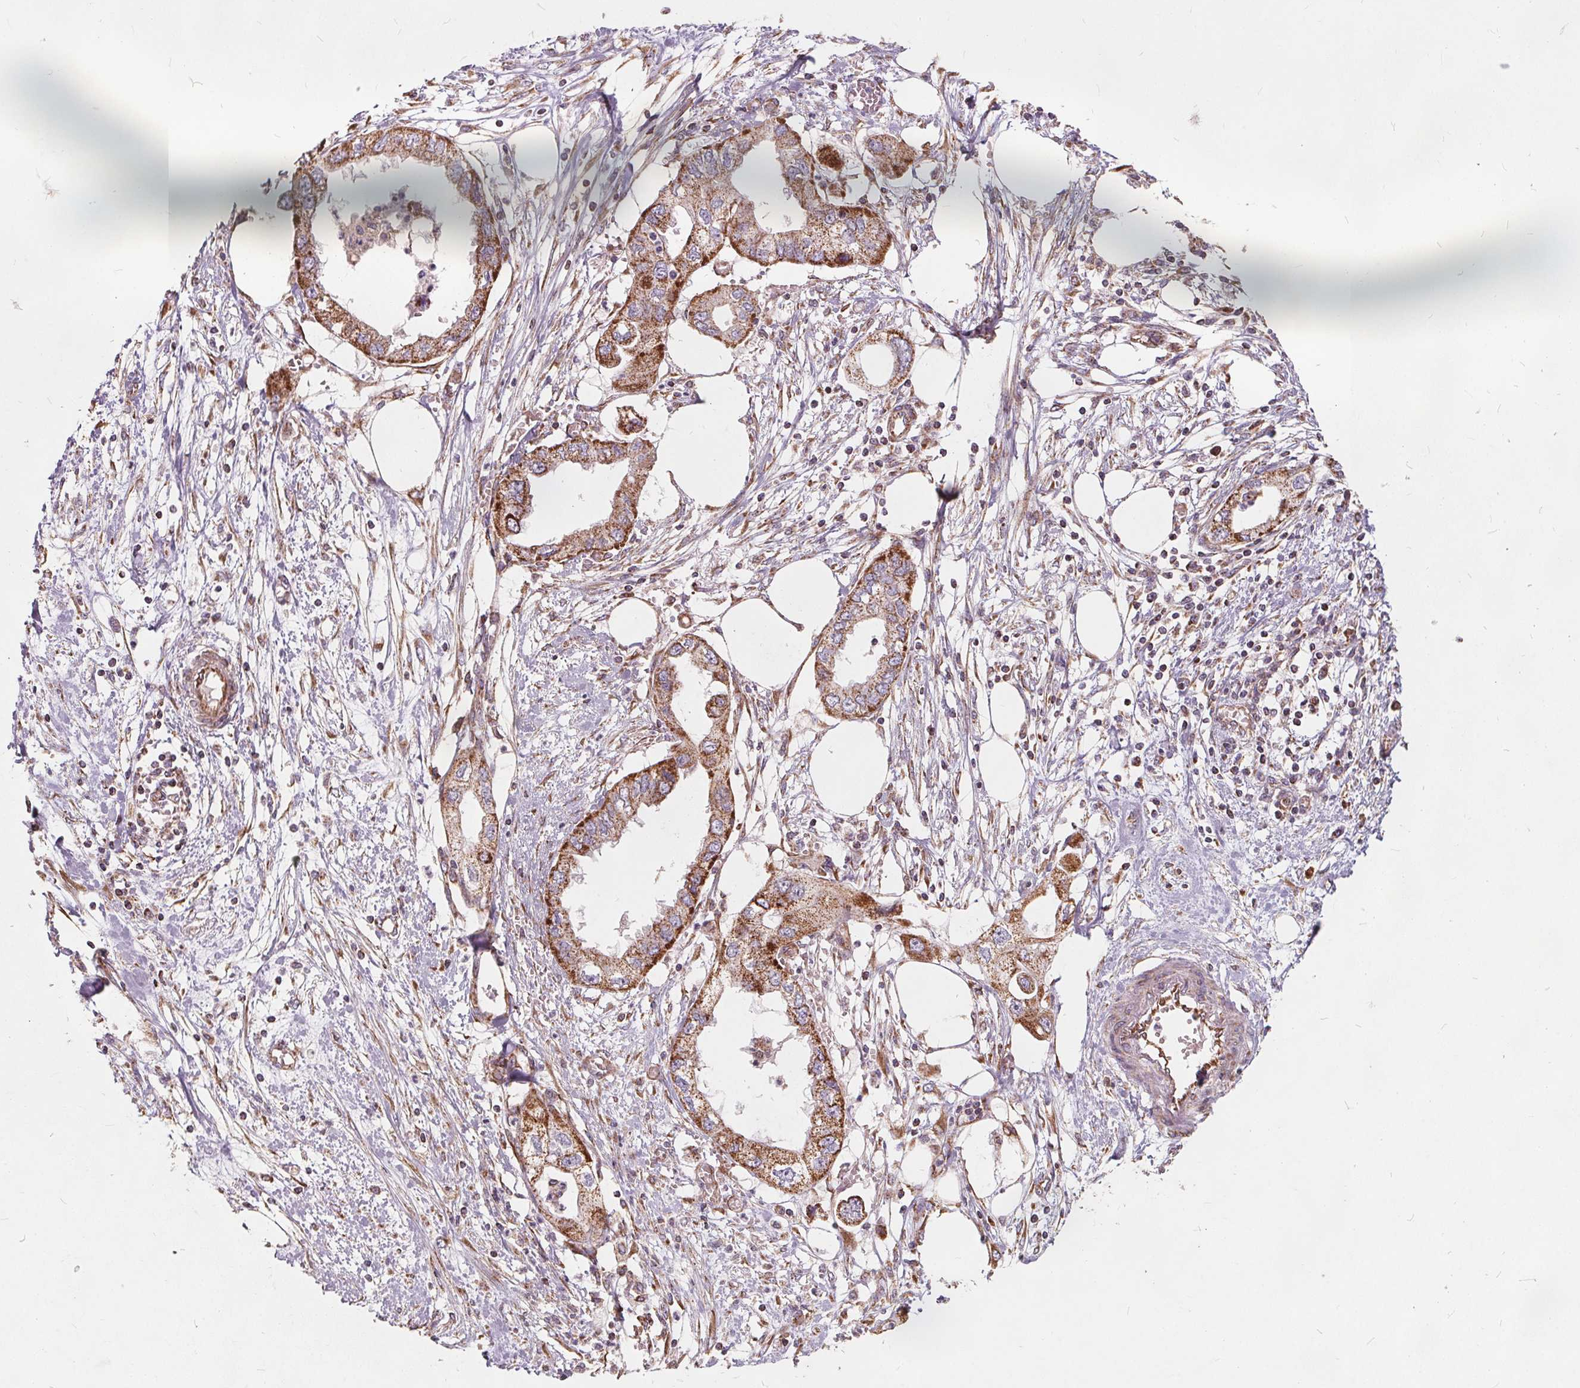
{"staining": {"intensity": "moderate", "quantity": ">75%", "location": "cytoplasmic/membranous"}, "tissue": "endometrial cancer", "cell_type": "Tumor cells", "image_type": "cancer", "snomed": [{"axis": "morphology", "description": "Adenocarcinoma, NOS"}, {"axis": "morphology", "description": "Adenocarcinoma, metastatic, NOS"}, {"axis": "topography", "description": "Adipose tissue"}, {"axis": "topography", "description": "Endometrium"}], "caption": "The image shows staining of metastatic adenocarcinoma (endometrial), revealing moderate cytoplasmic/membranous protein expression (brown color) within tumor cells.", "gene": "PLSCR3", "patient": {"sex": "female", "age": 67}}